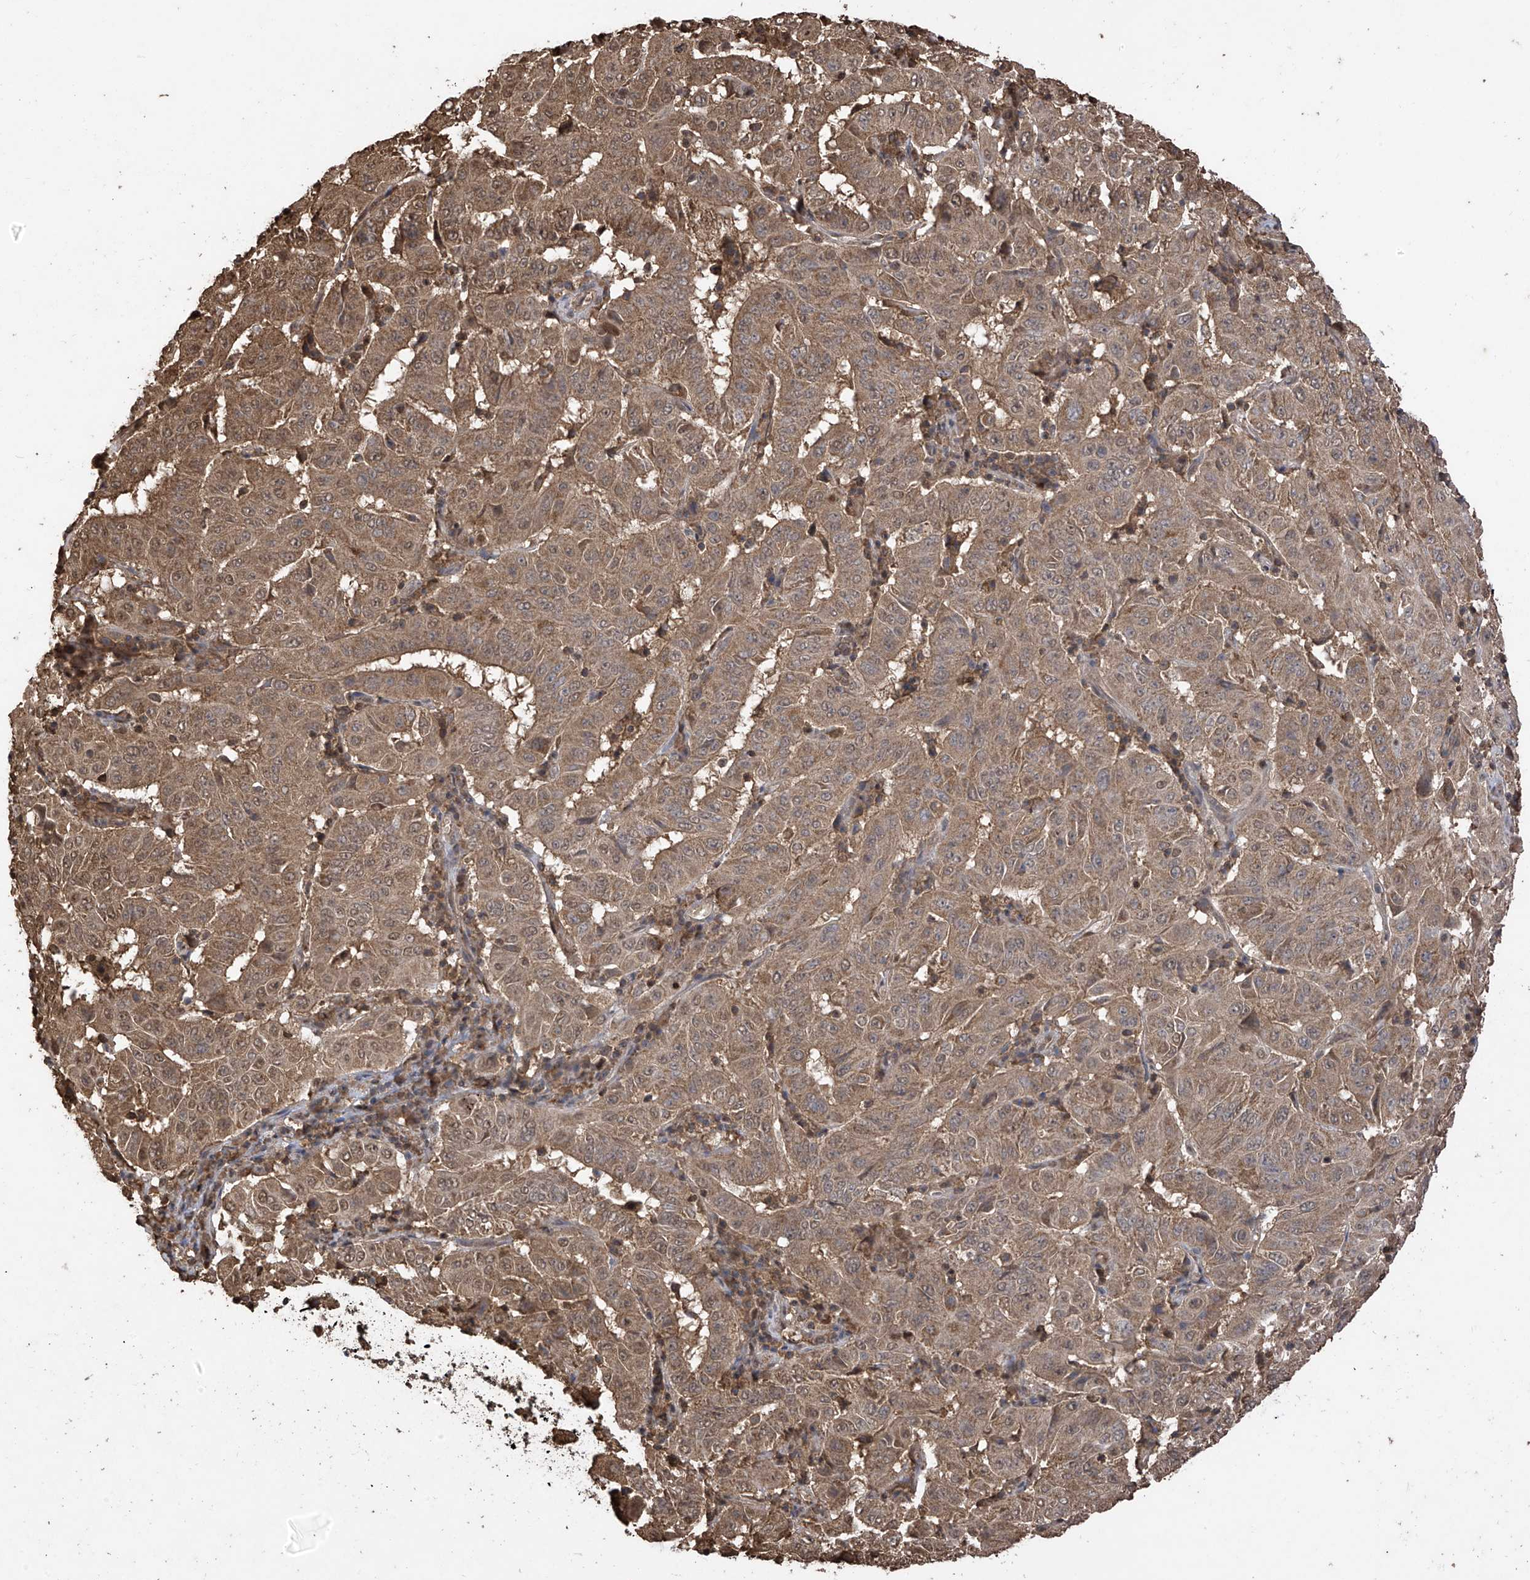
{"staining": {"intensity": "moderate", "quantity": ">75%", "location": "cytoplasmic/membranous,nuclear"}, "tissue": "pancreatic cancer", "cell_type": "Tumor cells", "image_type": "cancer", "snomed": [{"axis": "morphology", "description": "Adenocarcinoma, NOS"}, {"axis": "topography", "description": "Pancreas"}], "caption": "Moderate cytoplasmic/membranous and nuclear positivity for a protein is present in approximately >75% of tumor cells of adenocarcinoma (pancreatic) using immunohistochemistry.", "gene": "PNPT1", "patient": {"sex": "male", "age": 63}}